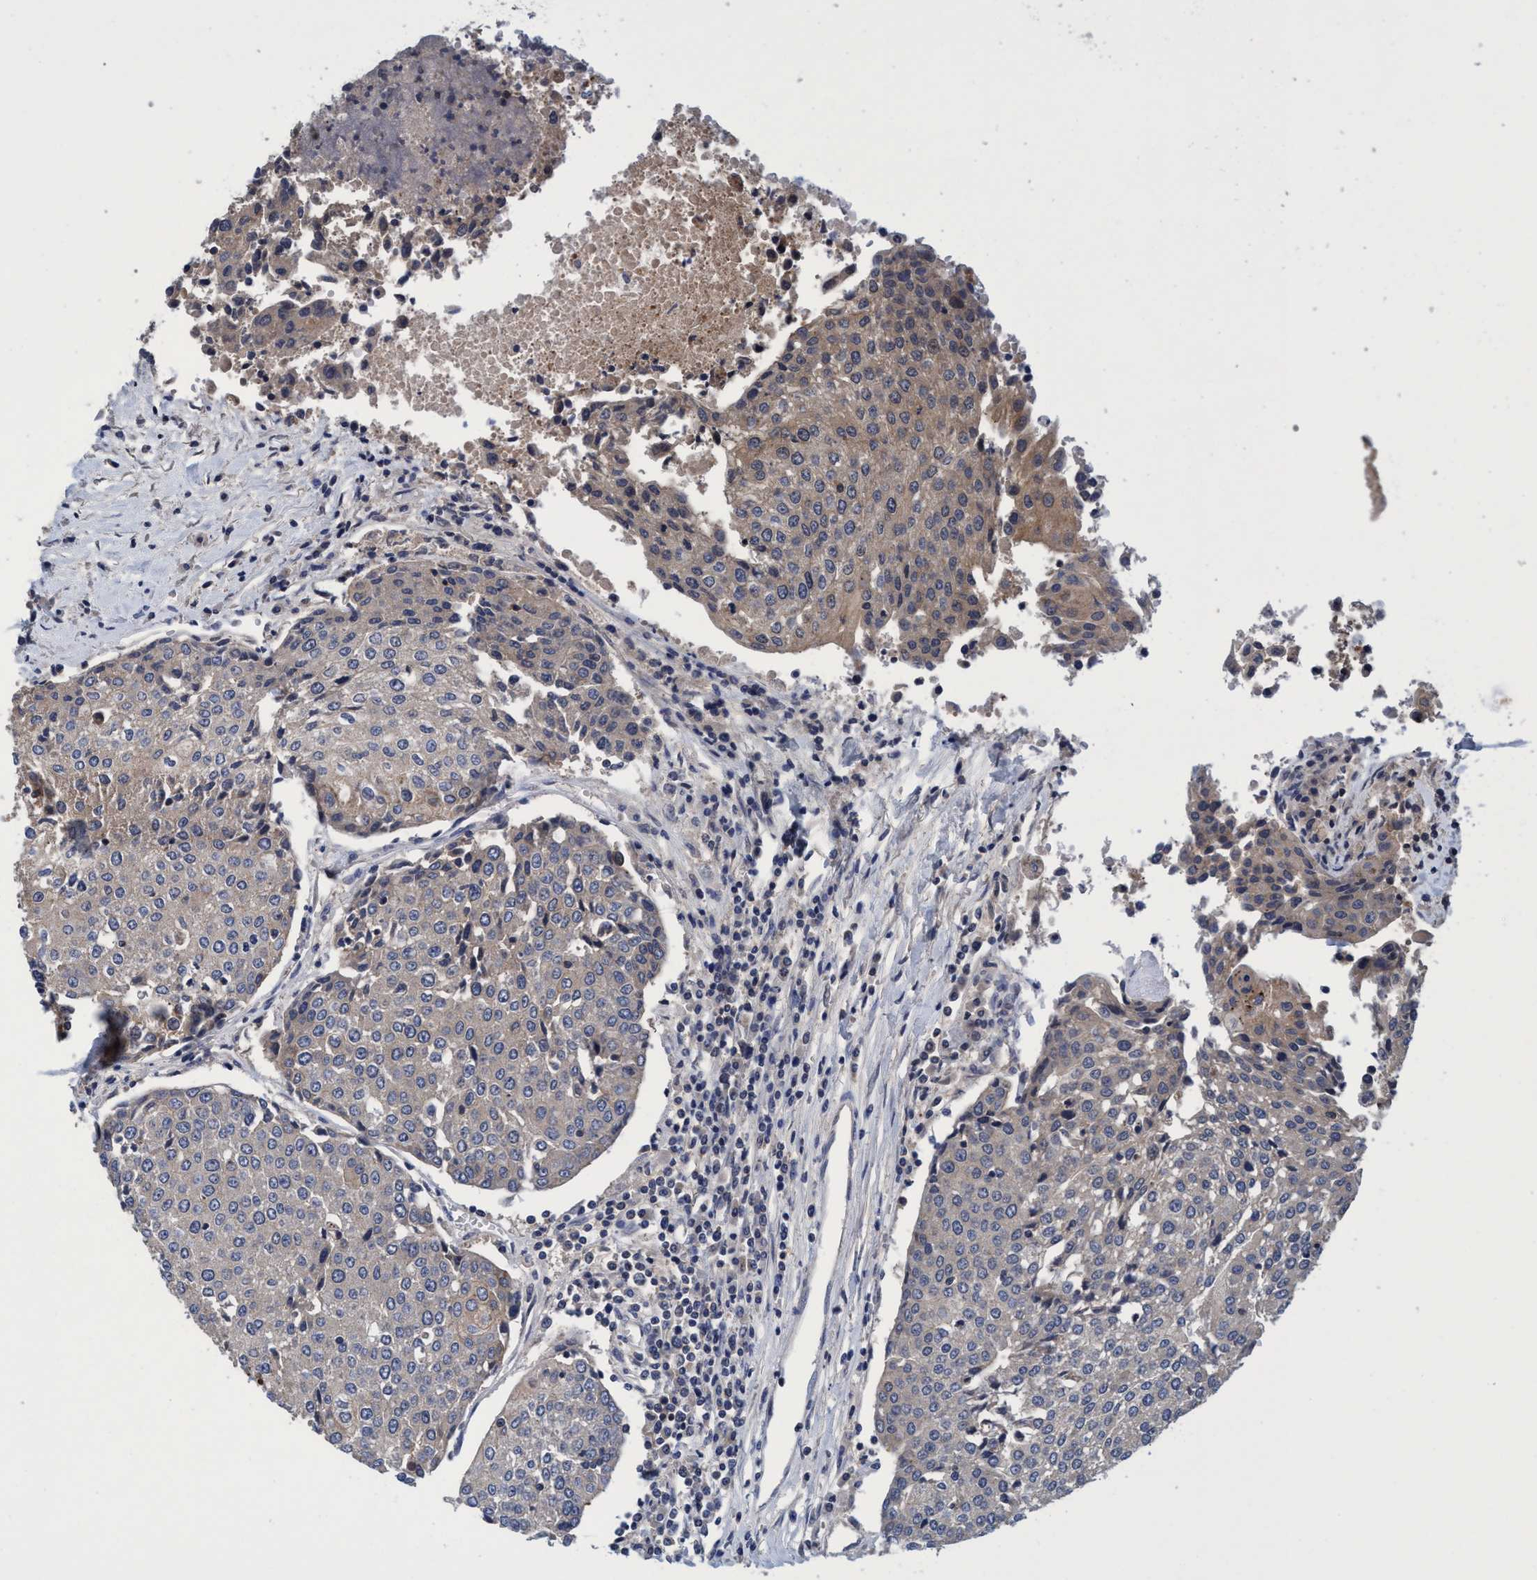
{"staining": {"intensity": "weak", "quantity": "25%-75%", "location": "cytoplasmic/membranous"}, "tissue": "urothelial cancer", "cell_type": "Tumor cells", "image_type": "cancer", "snomed": [{"axis": "morphology", "description": "Urothelial carcinoma, High grade"}, {"axis": "topography", "description": "Urinary bladder"}], "caption": "Immunohistochemistry (IHC) of human urothelial cancer displays low levels of weak cytoplasmic/membranous positivity in about 25%-75% of tumor cells. (brown staining indicates protein expression, while blue staining denotes nuclei).", "gene": "CALCOCO2", "patient": {"sex": "female", "age": 85}}